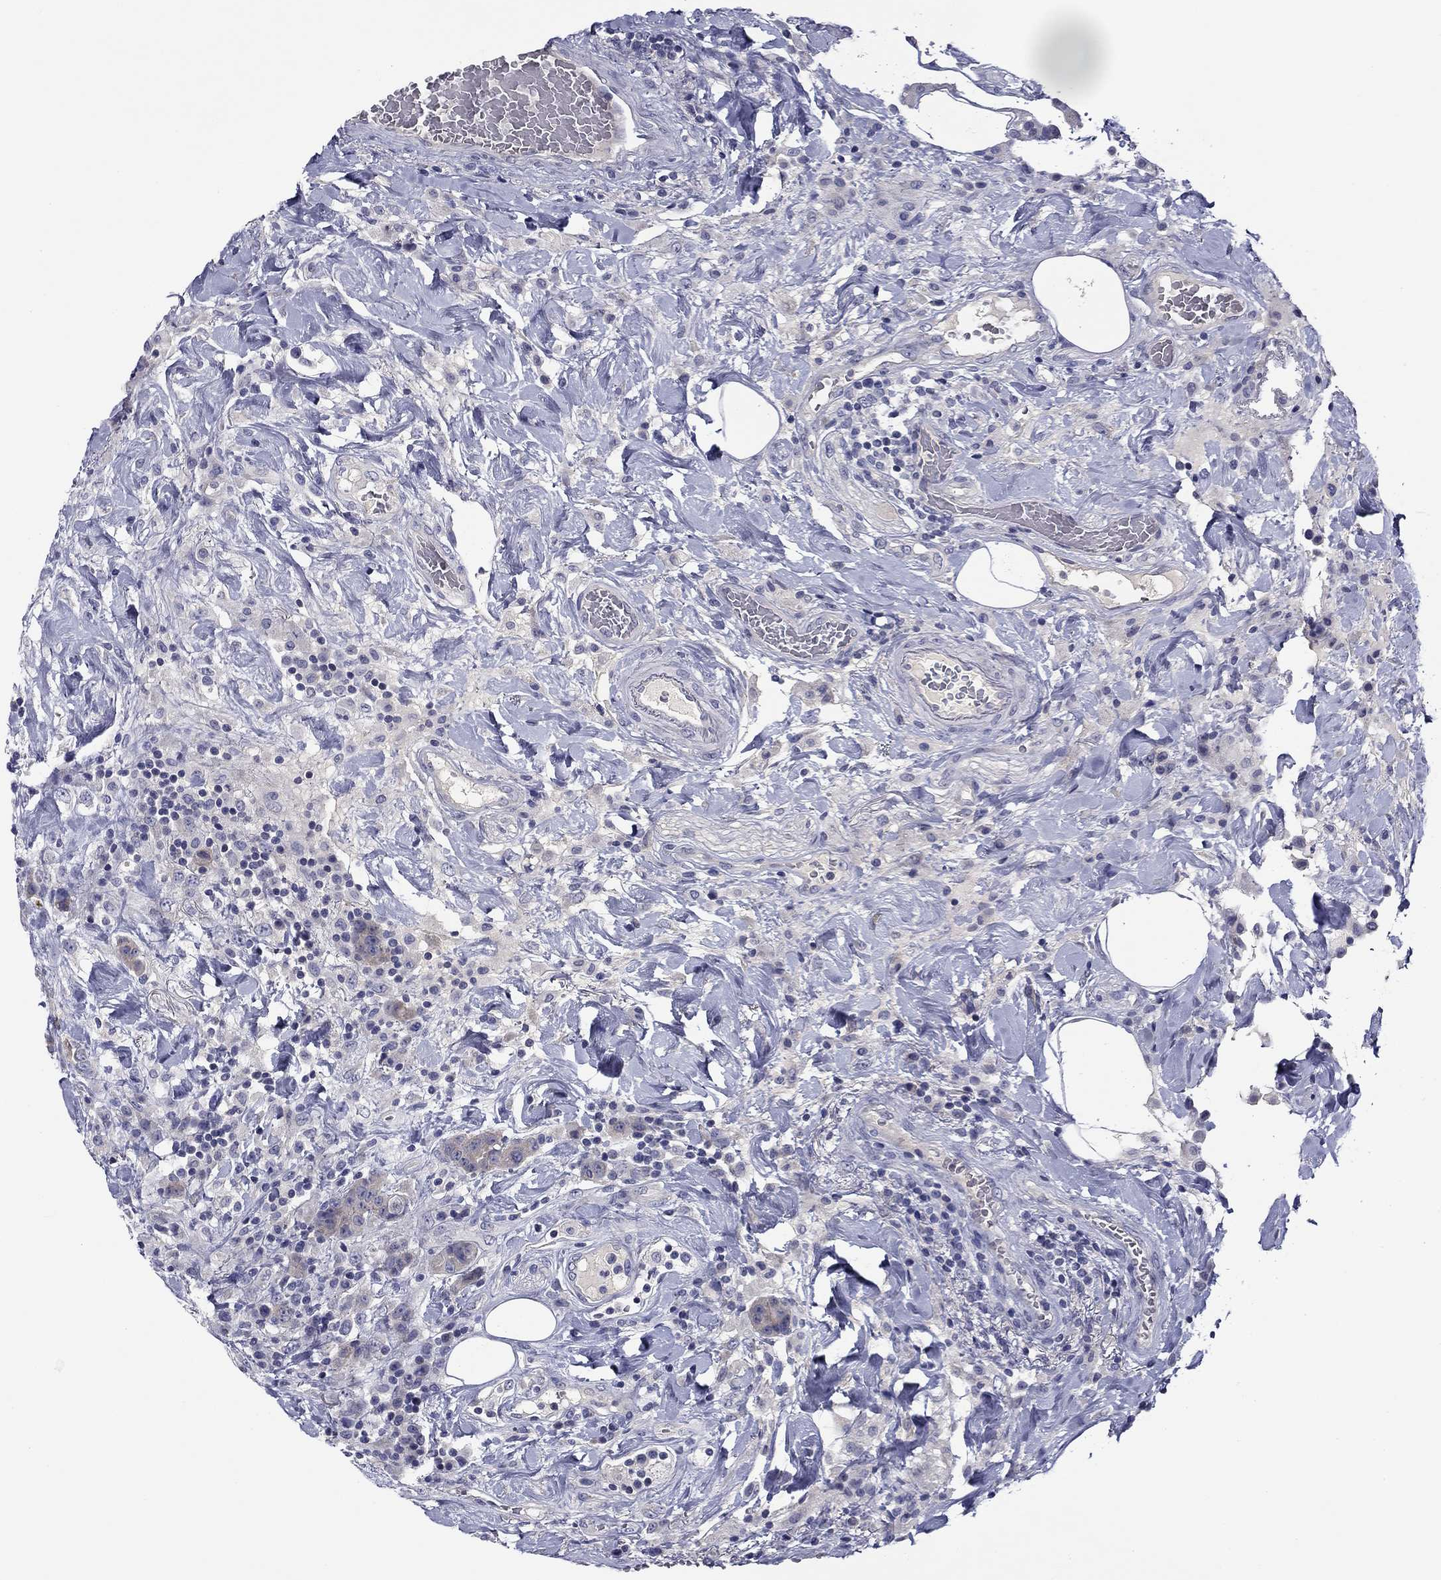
{"staining": {"intensity": "negative", "quantity": "none", "location": "none"}, "tissue": "colorectal cancer", "cell_type": "Tumor cells", "image_type": "cancer", "snomed": [{"axis": "morphology", "description": "Adenocarcinoma, NOS"}, {"axis": "topography", "description": "Colon"}], "caption": "The histopathology image reveals no significant positivity in tumor cells of colorectal cancer.", "gene": "SPATA7", "patient": {"sex": "female", "age": 69}}